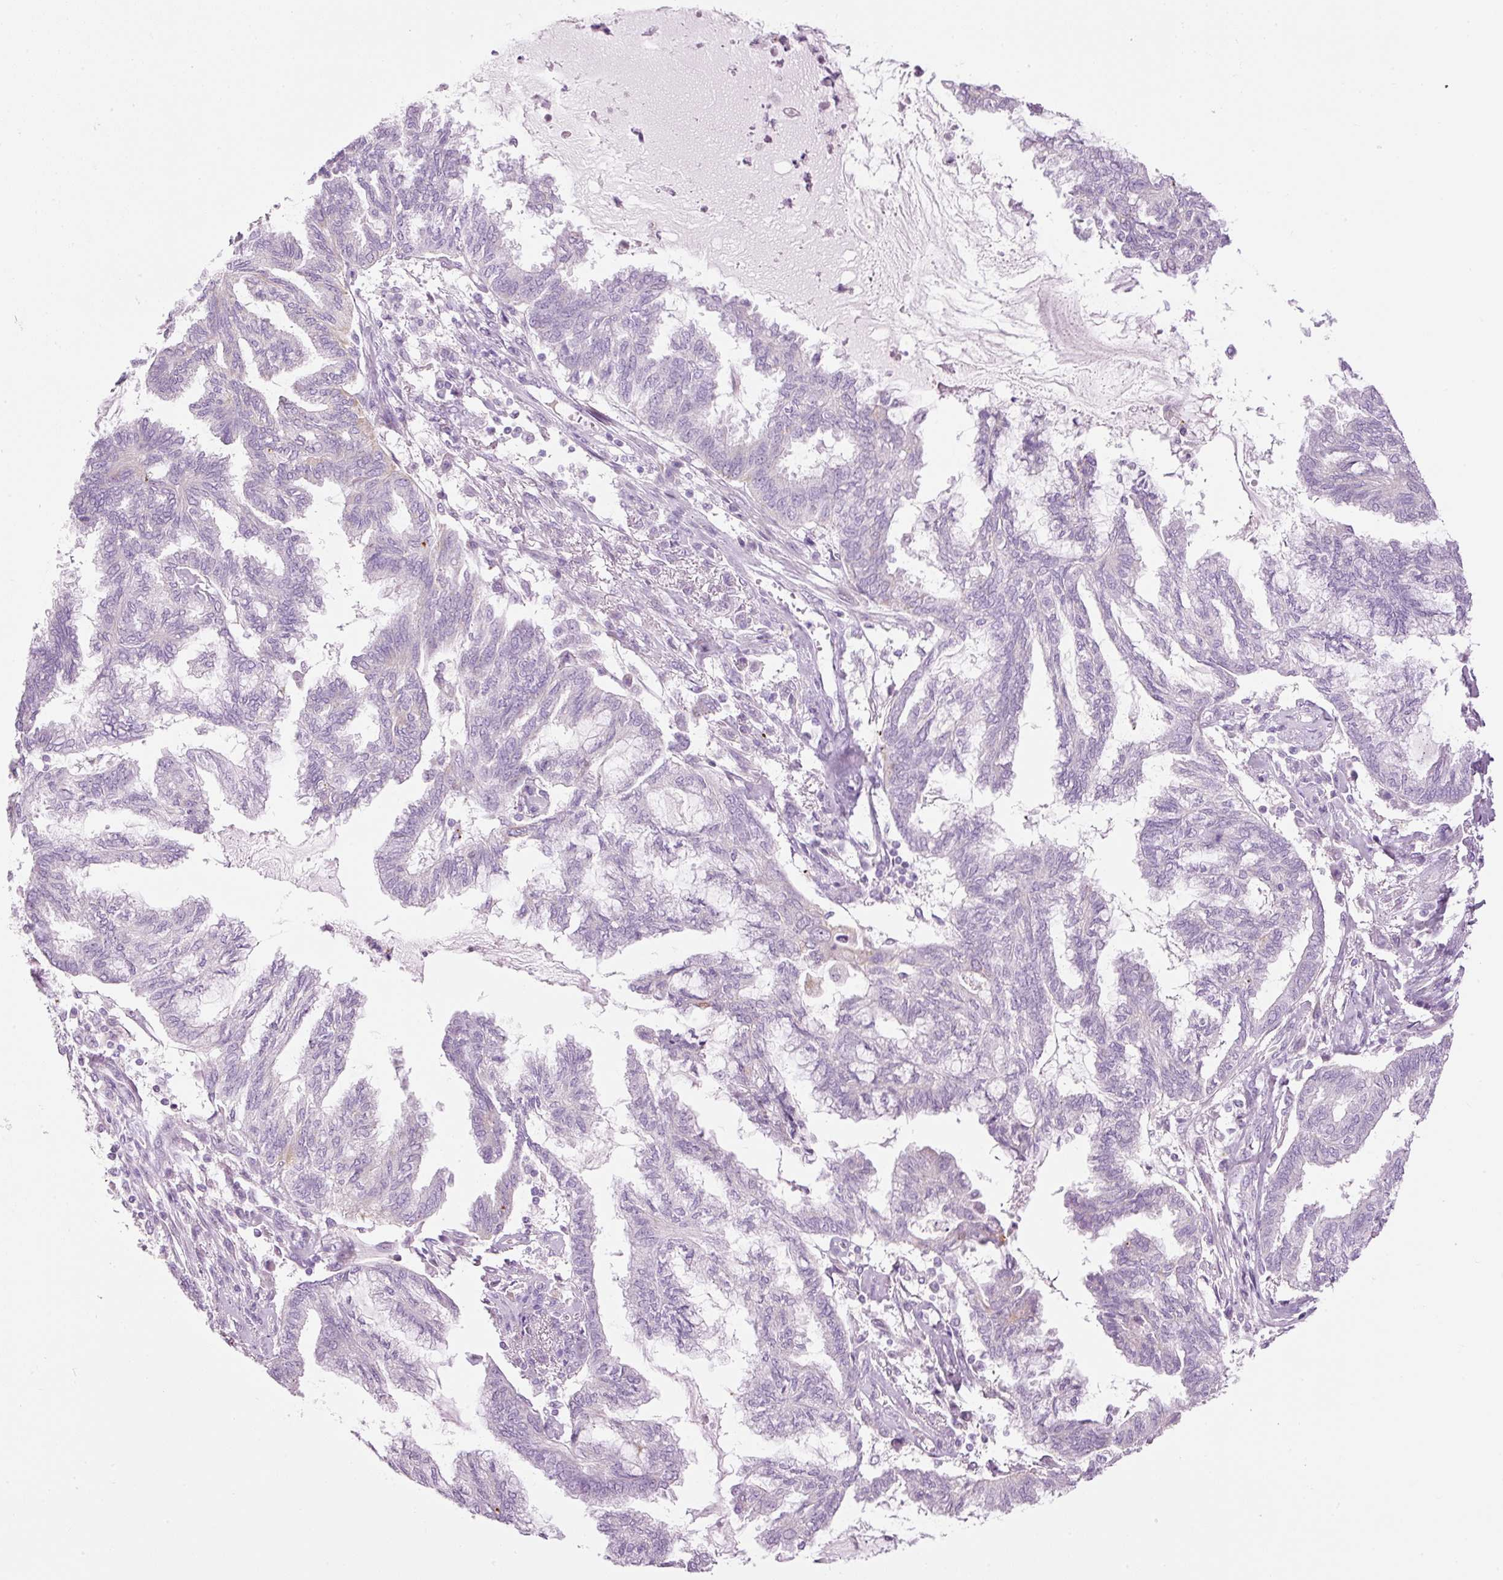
{"staining": {"intensity": "negative", "quantity": "none", "location": "none"}, "tissue": "endometrial cancer", "cell_type": "Tumor cells", "image_type": "cancer", "snomed": [{"axis": "morphology", "description": "Adenocarcinoma, NOS"}, {"axis": "topography", "description": "Endometrium"}], "caption": "Immunohistochemistry (IHC) image of human endometrial cancer stained for a protein (brown), which shows no staining in tumor cells.", "gene": "CARD16", "patient": {"sex": "female", "age": 86}}